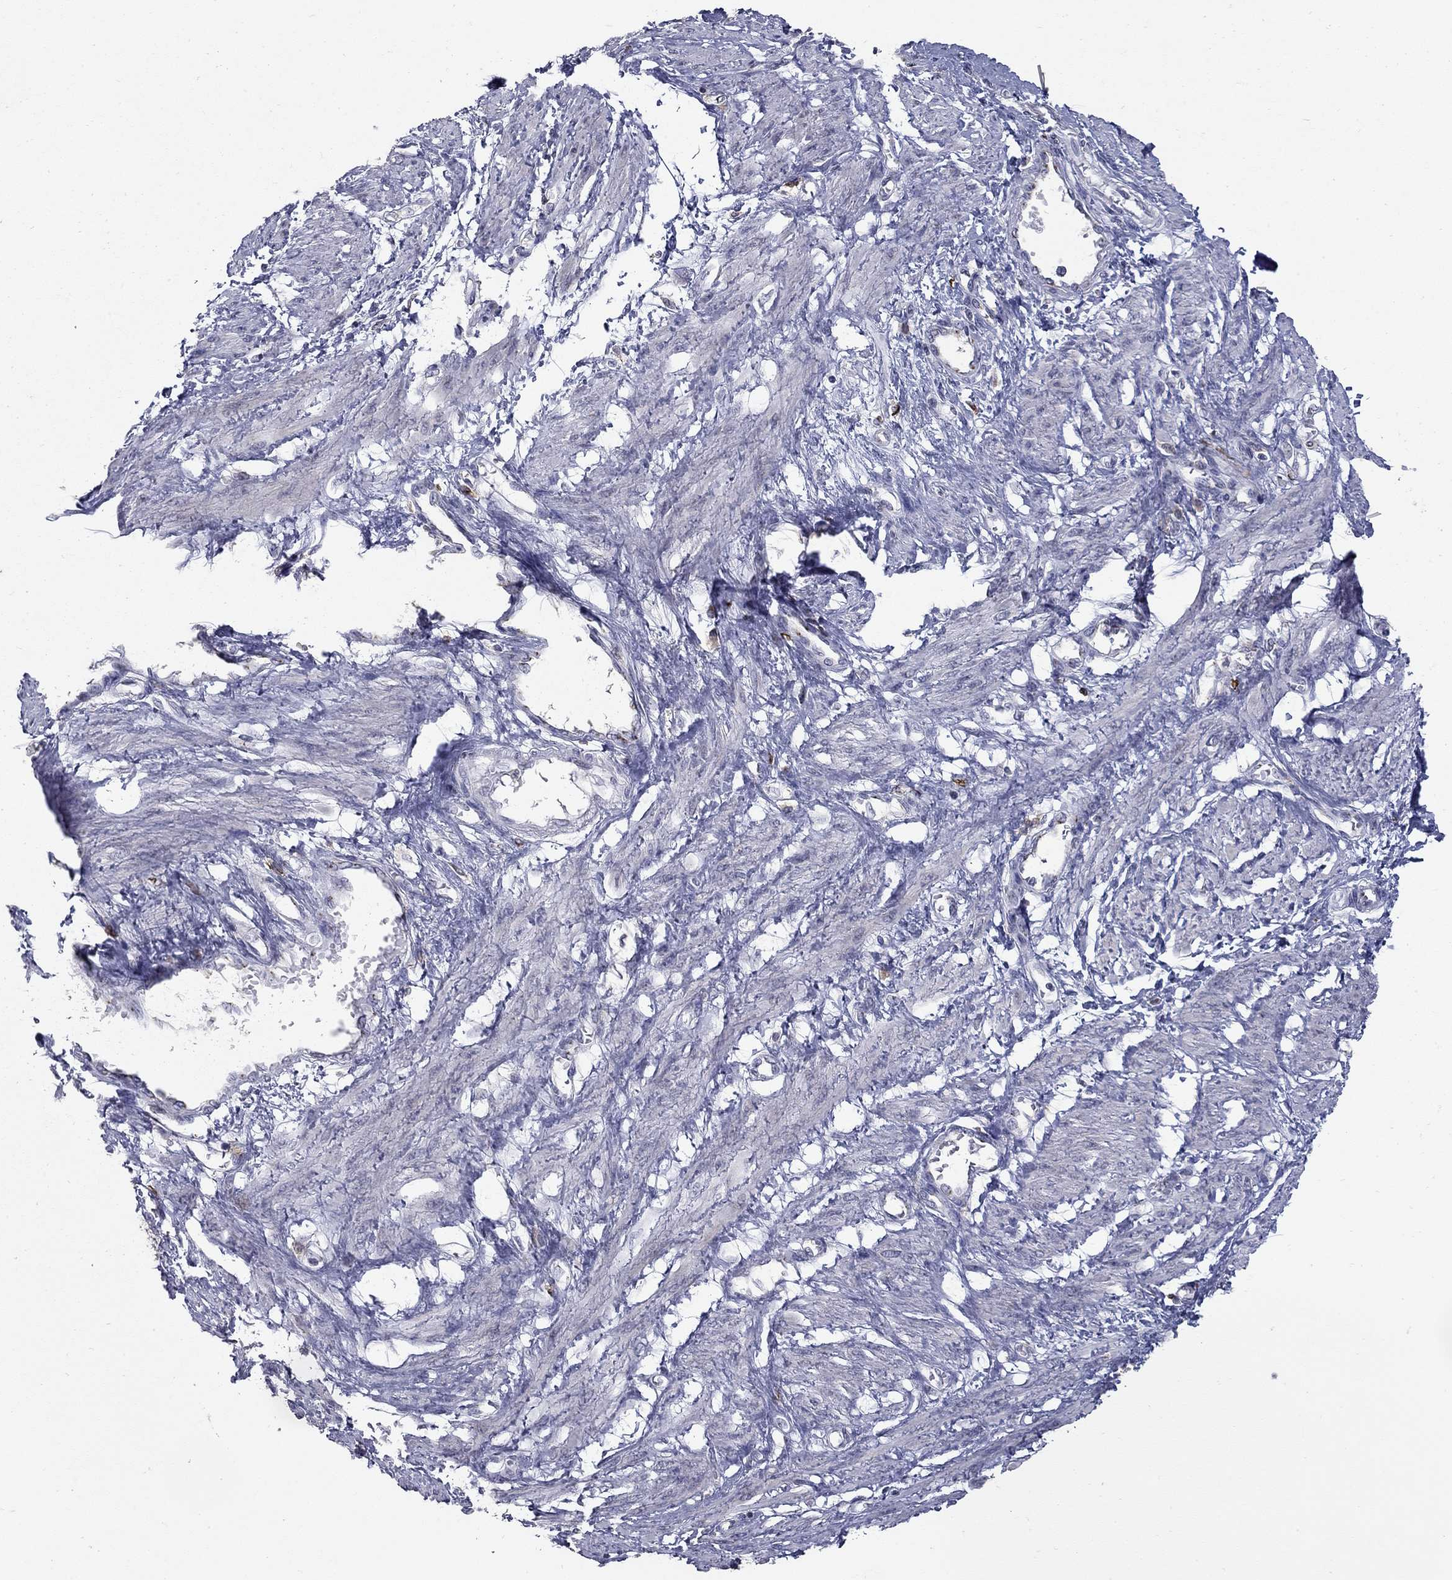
{"staining": {"intensity": "negative", "quantity": "none", "location": "none"}, "tissue": "smooth muscle", "cell_type": "Smooth muscle cells", "image_type": "normal", "snomed": [{"axis": "morphology", "description": "Normal tissue, NOS"}, {"axis": "topography", "description": "Smooth muscle"}, {"axis": "topography", "description": "Uterus"}], "caption": "Immunohistochemistry (IHC) histopathology image of normal smooth muscle: smooth muscle stained with DAB reveals no significant protein staining in smooth muscle cells.", "gene": "KIAA0319L", "patient": {"sex": "female", "age": 39}}